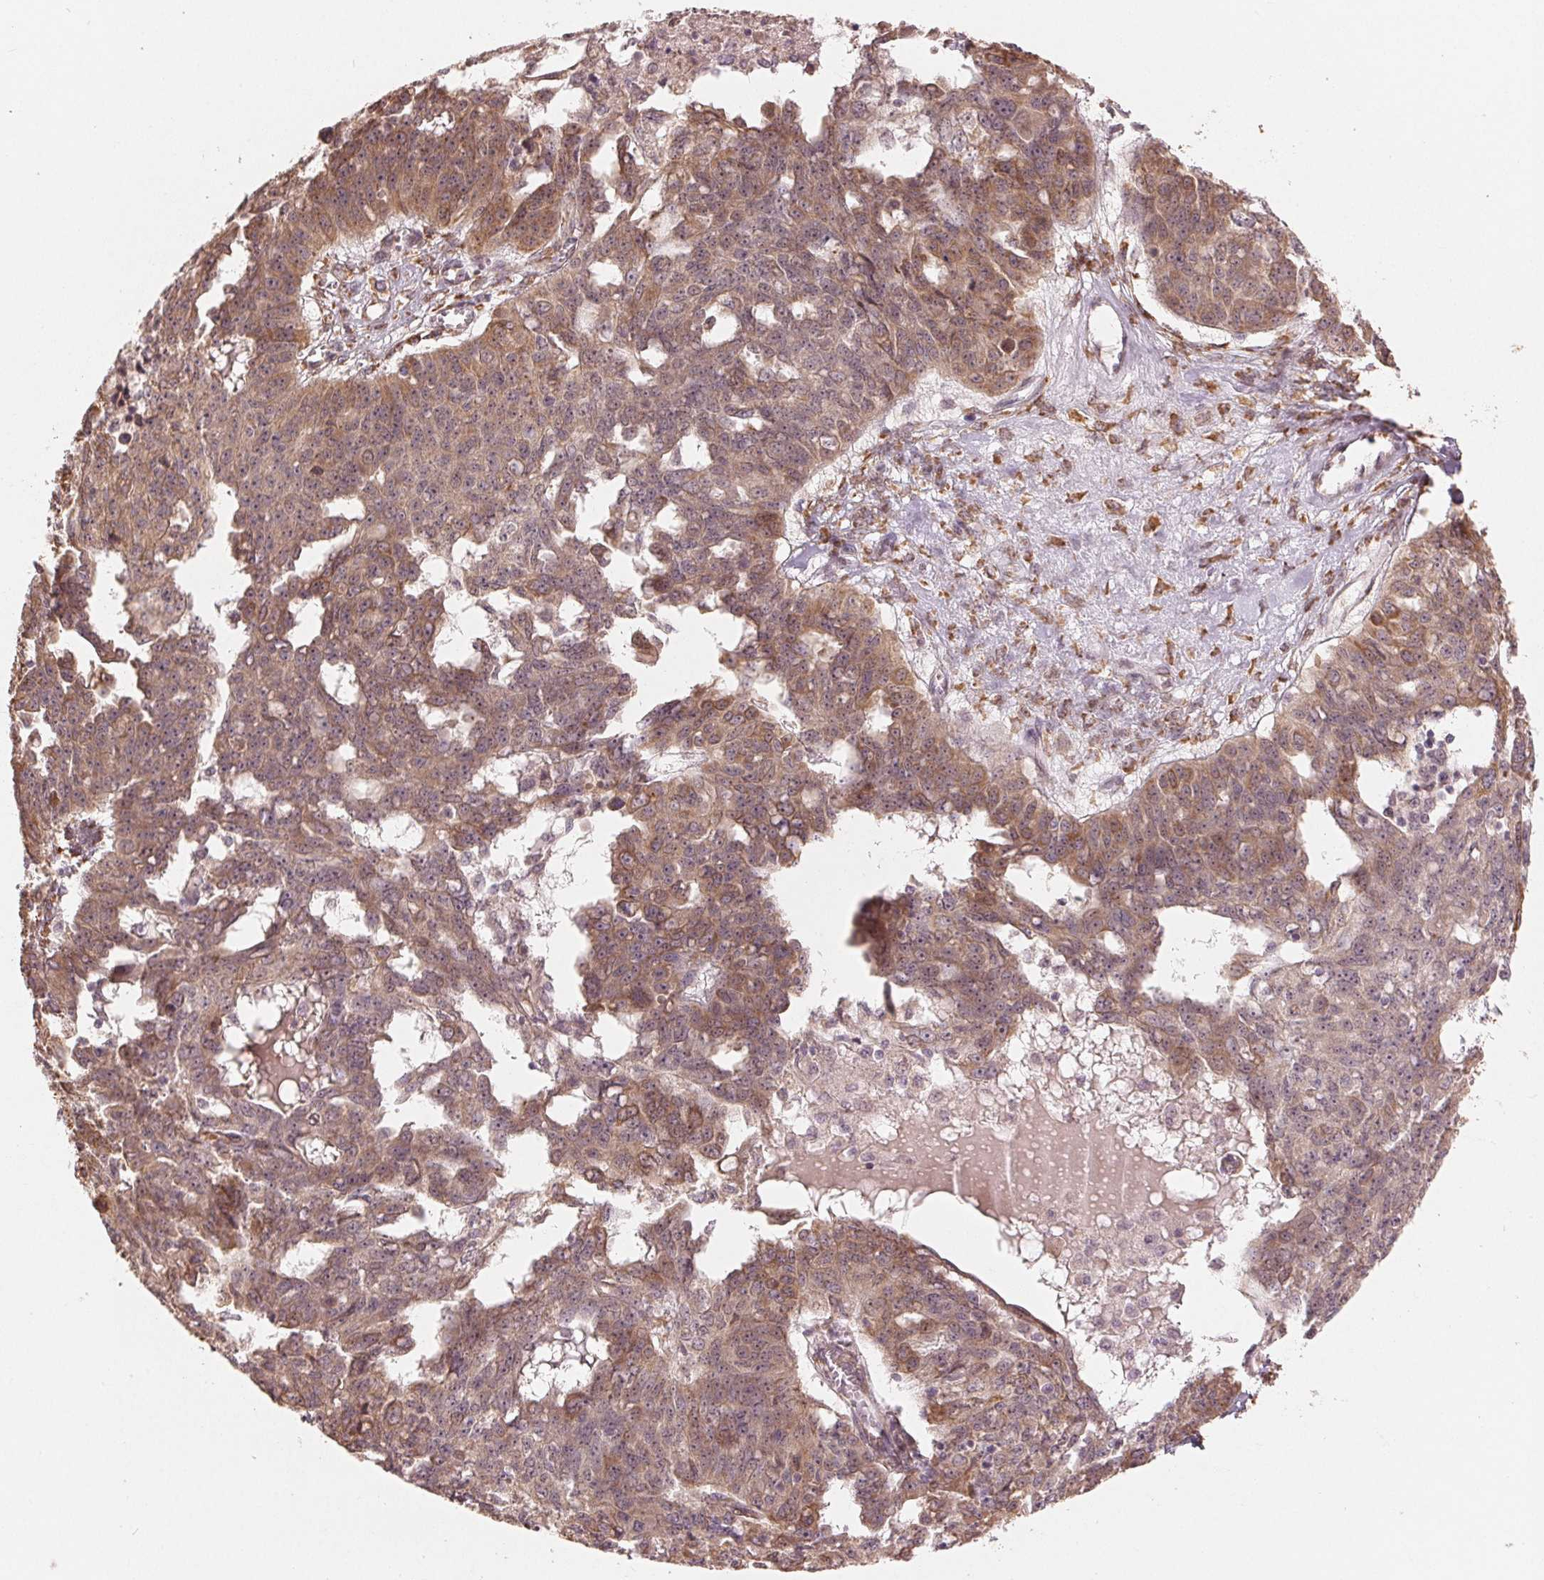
{"staining": {"intensity": "moderate", "quantity": ">75%", "location": "cytoplasmic/membranous"}, "tissue": "ovarian cancer", "cell_type": "Tumor cells", "image_type": "cancer", "snomed": [{"axis": "morphology", "description": "Carcinoma, endometroid"}, {"axis": "topography", "description": "Ovary"}], "caption": "Immunohistochemical staining of human ovarian cancer displays medium levels of moderate cytoplasmic/membranous positivity in about >75% of tumor cells. Nuclei are stained in blue.", "gene": "SLC20A1", "patient": {"sex": "female", "age": 70}}